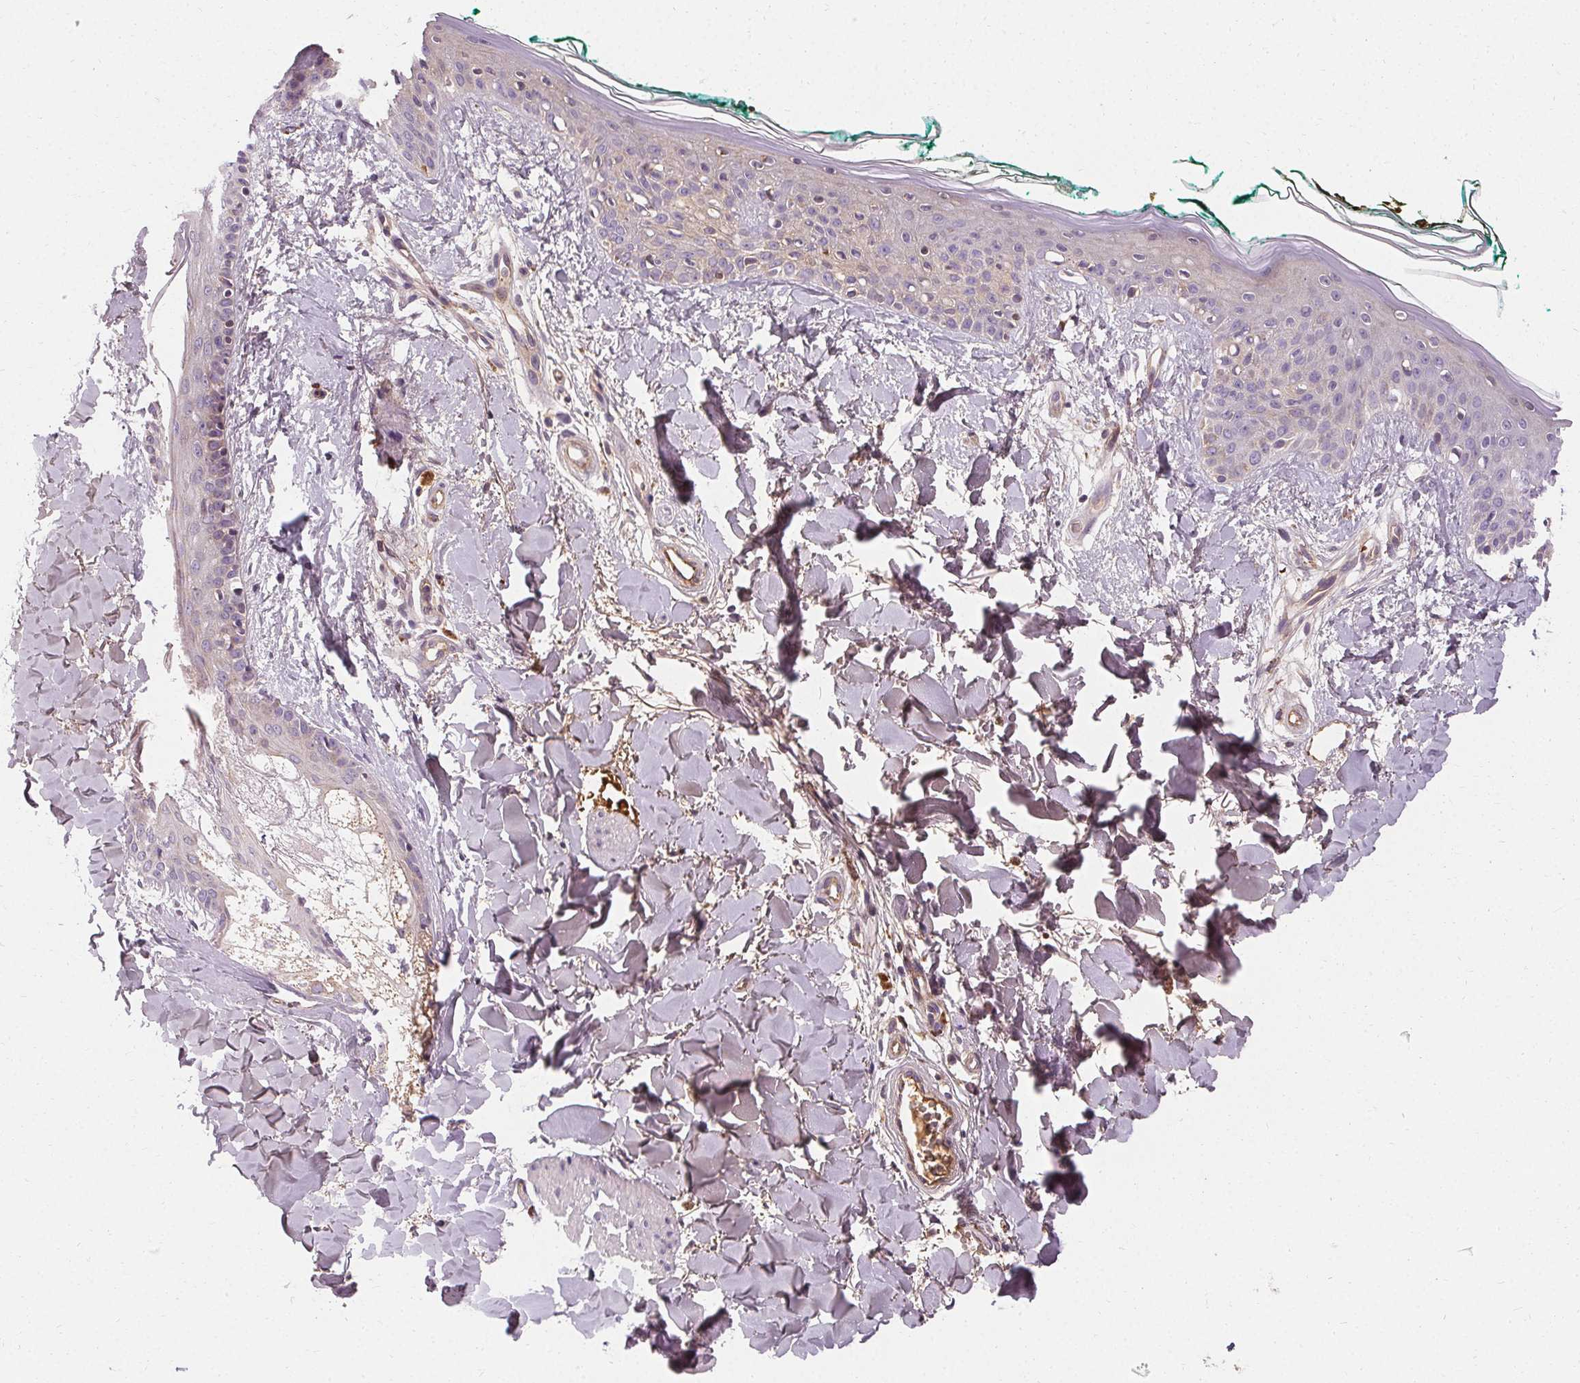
{"staining": {"intensity": "weak", "quantity": "25%-75%", "location": "cytoplasmic/membranous"}, "tissue": "skin", "cell_type": "Fibroblasts", "image_type": "normal", "snomed": [{"axis": "morphology", "description": "Normal tissue, NOS"}, {"axis": "topography", "description": "Skin"}], "caption": "Fibroblasts display low levels of weak cytoplasmic/membranous staining in approximately 25%-75% of cells in benign human skin.", "gene": "APLP1", "patient": {"sex": "female", "age": 34}}